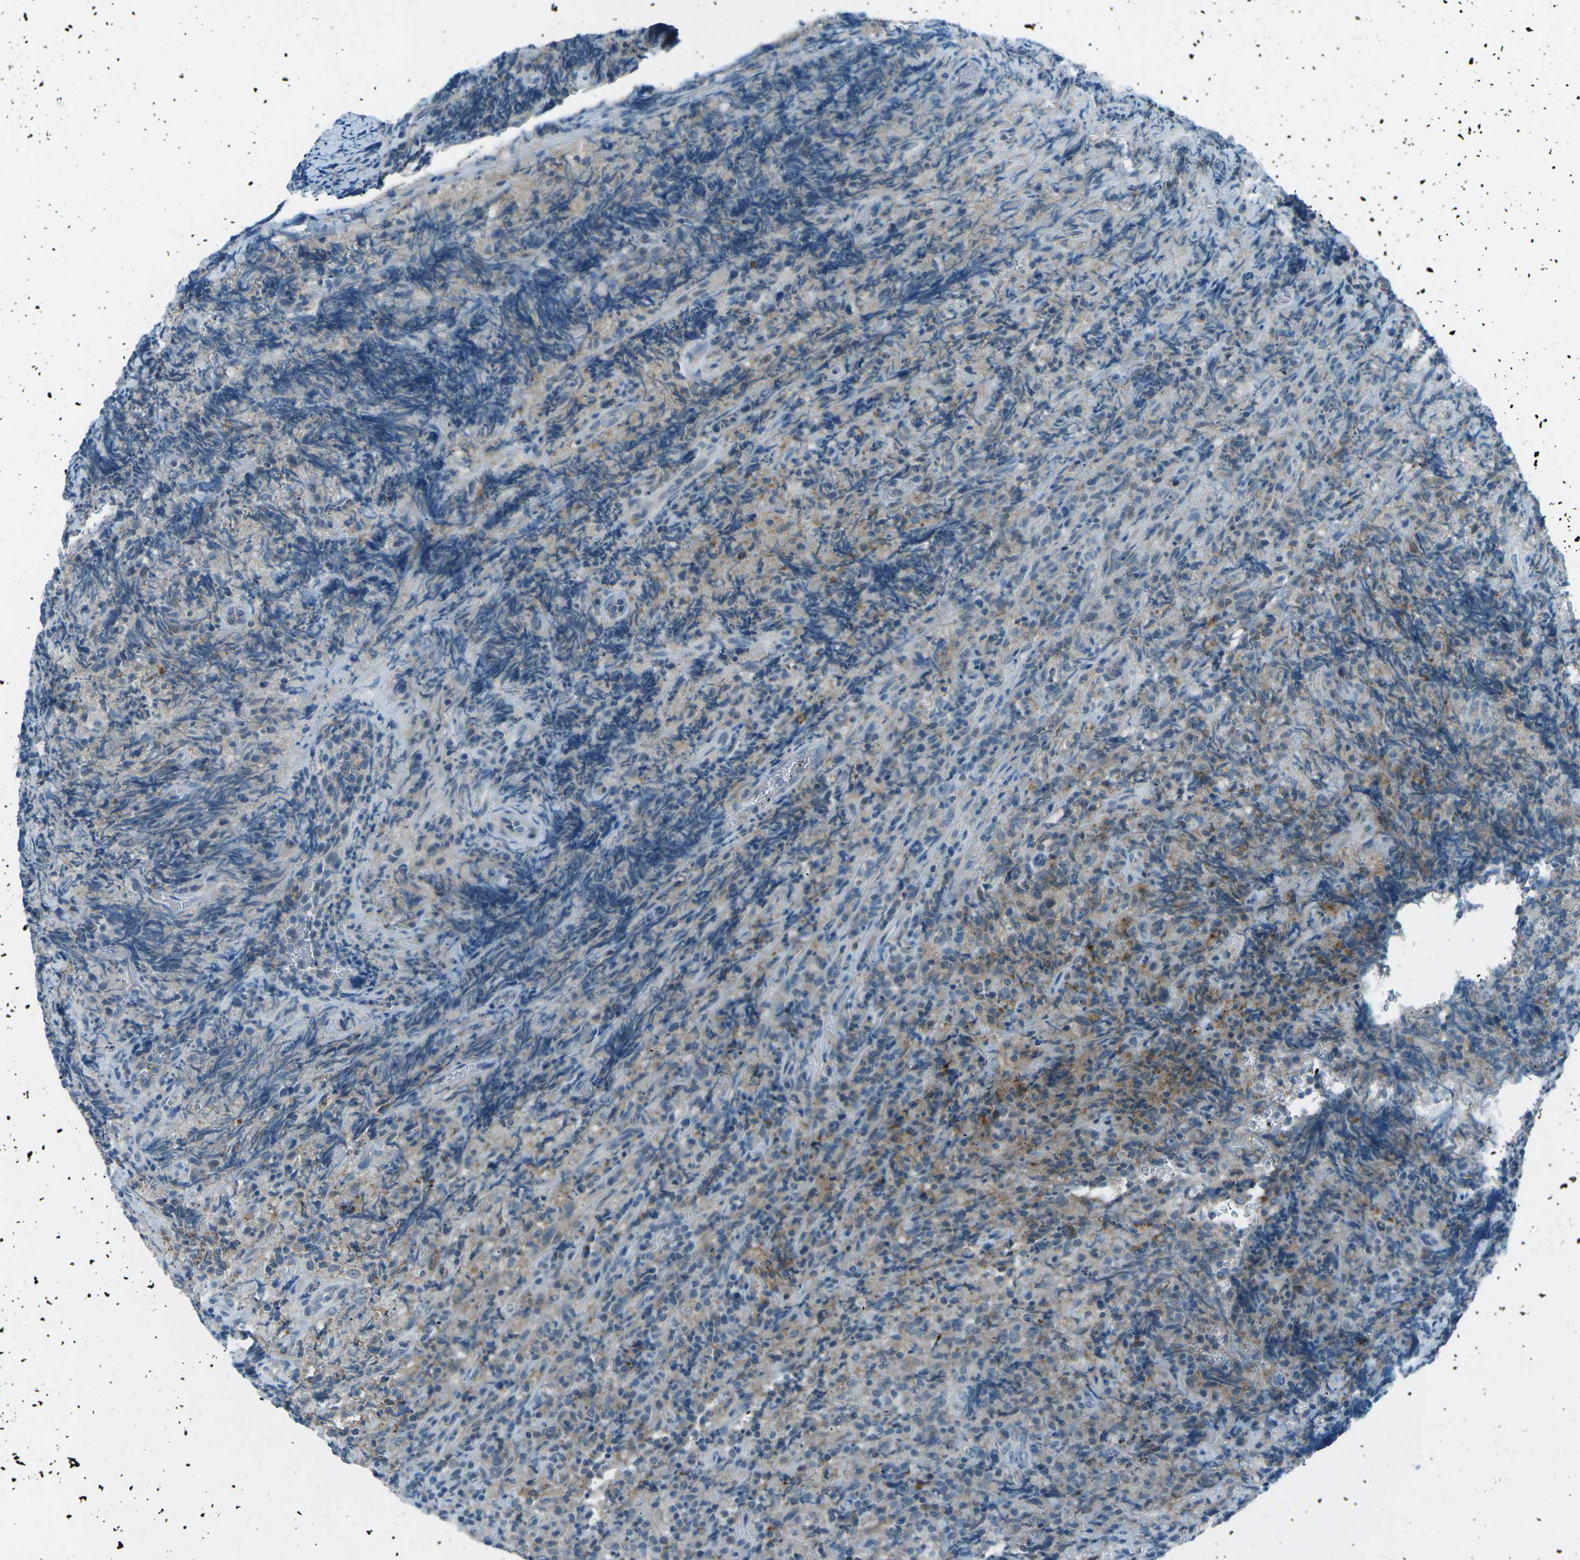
{"staining": {"intensity": "weak", "quantity": "25%-75%", "location": "cytoplasmic/membranous"}, "tissue": "lymphoma", "cell_type": "Tumor cells", "image_type": "cancer", "snomed": [{"axis": "morphology", "description": "Malignant lymphoma, non-Hodgkin's type, High grade"}, {"axis": "topography", "description": "Tonsil"}], "caption": "A low amount of weak cytoplasmic/membranous staining is seen in about 25%-75% of tumor cells in malignant lymphoma, non-Hodgkin's type (high-grade) tissue.", "gene": "PRKCA", "patient": {"sex": "female", "age": 36}}